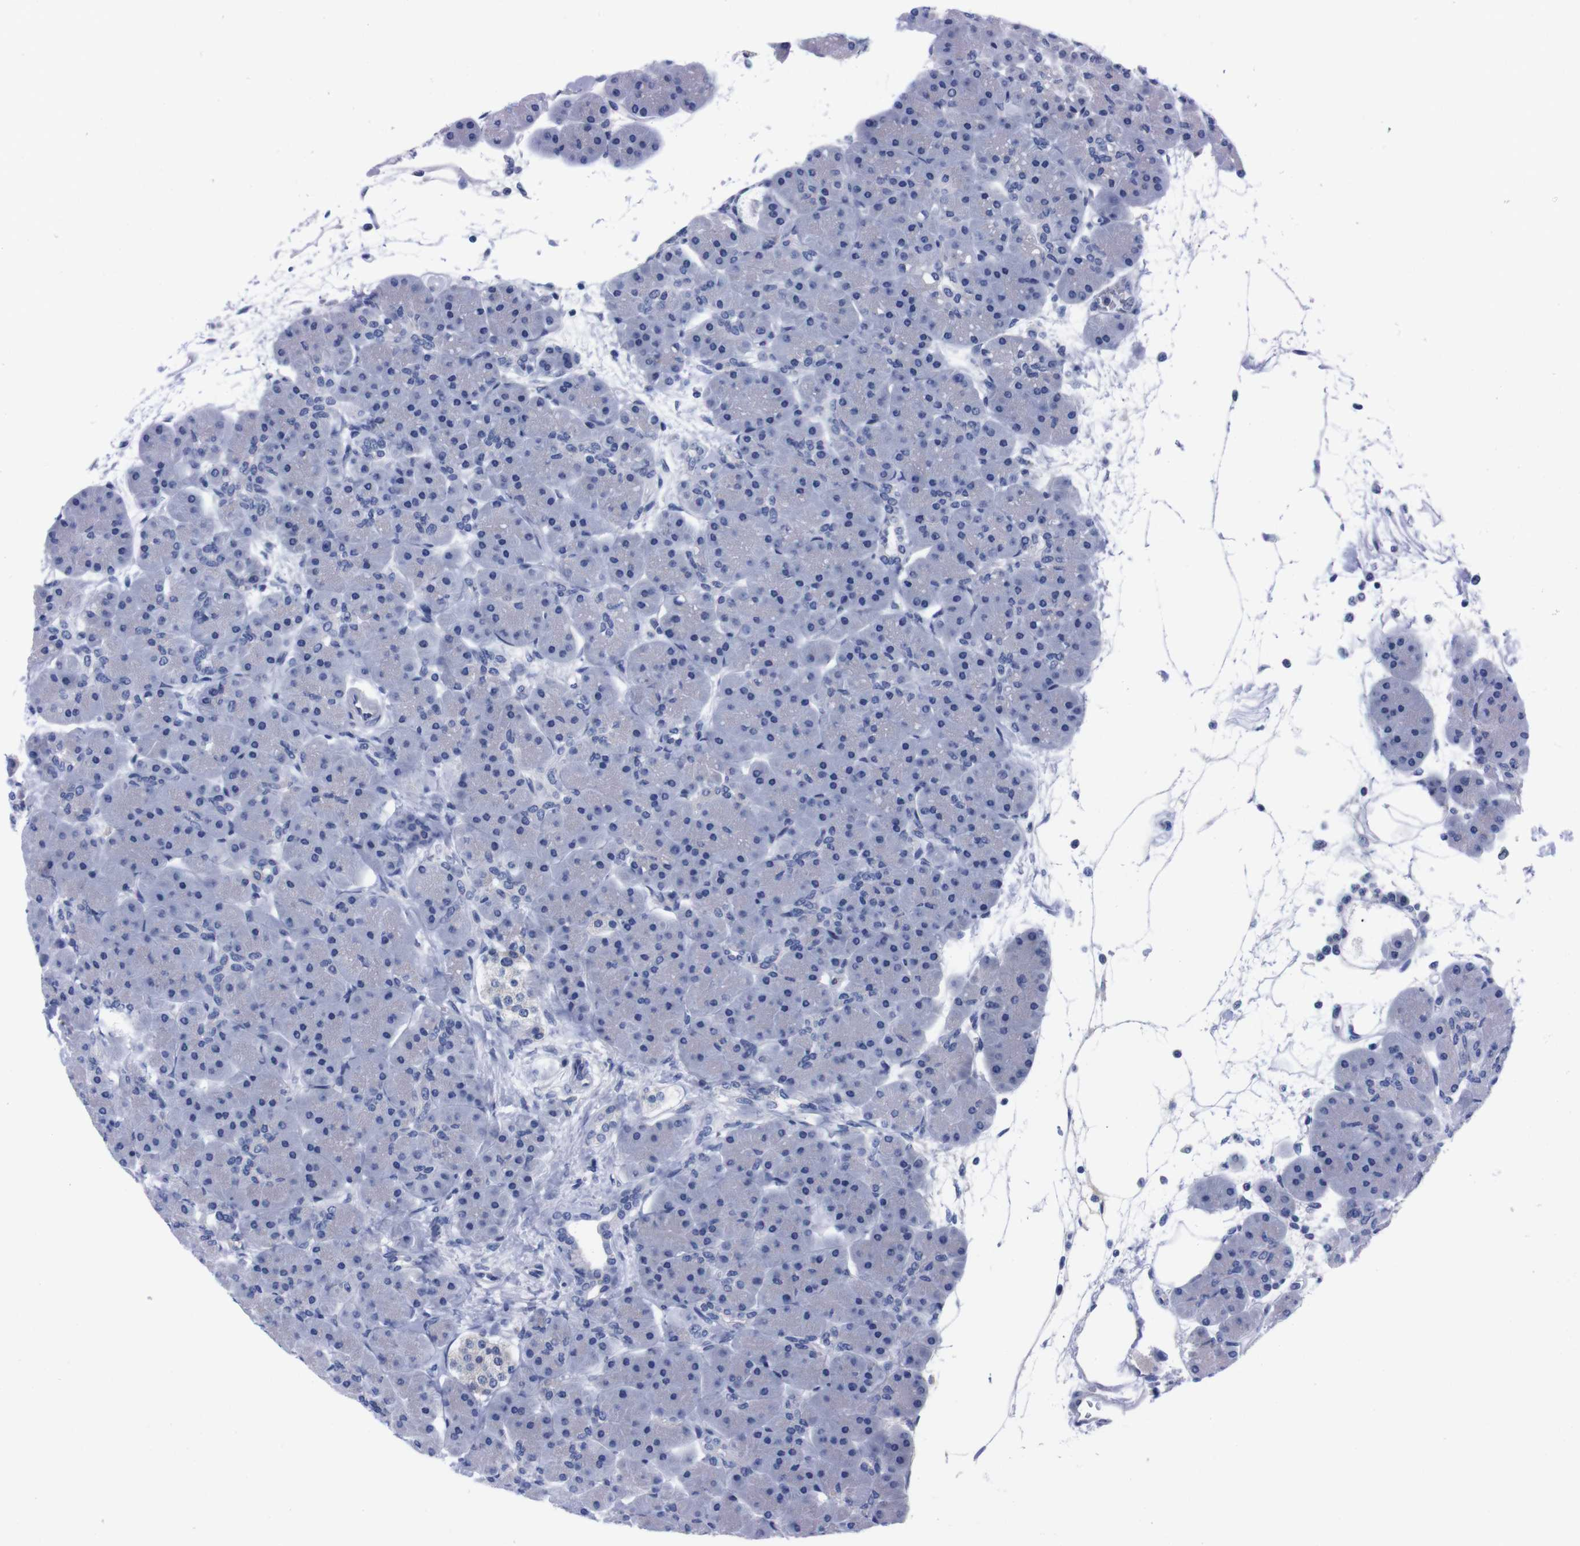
{"staining": {"intensity": "negative", "quantity": "none", "location": "none"}, "tissue": "pancreas", "cell_type": "Exocrine glandular cells", "image_type": "normal", "snomed": [{"axis": "morphology", "description": "Normal tissue, NOS"}, {"axis": "topography", "description": "Pancreas"}], "caption": "This is an IHC photomicrograph of unremarkable pancreas. There is no positivity in exocrine glandular cells.", "gene": "FAM210A", "patient": {"sex": "male", "age": 66}}